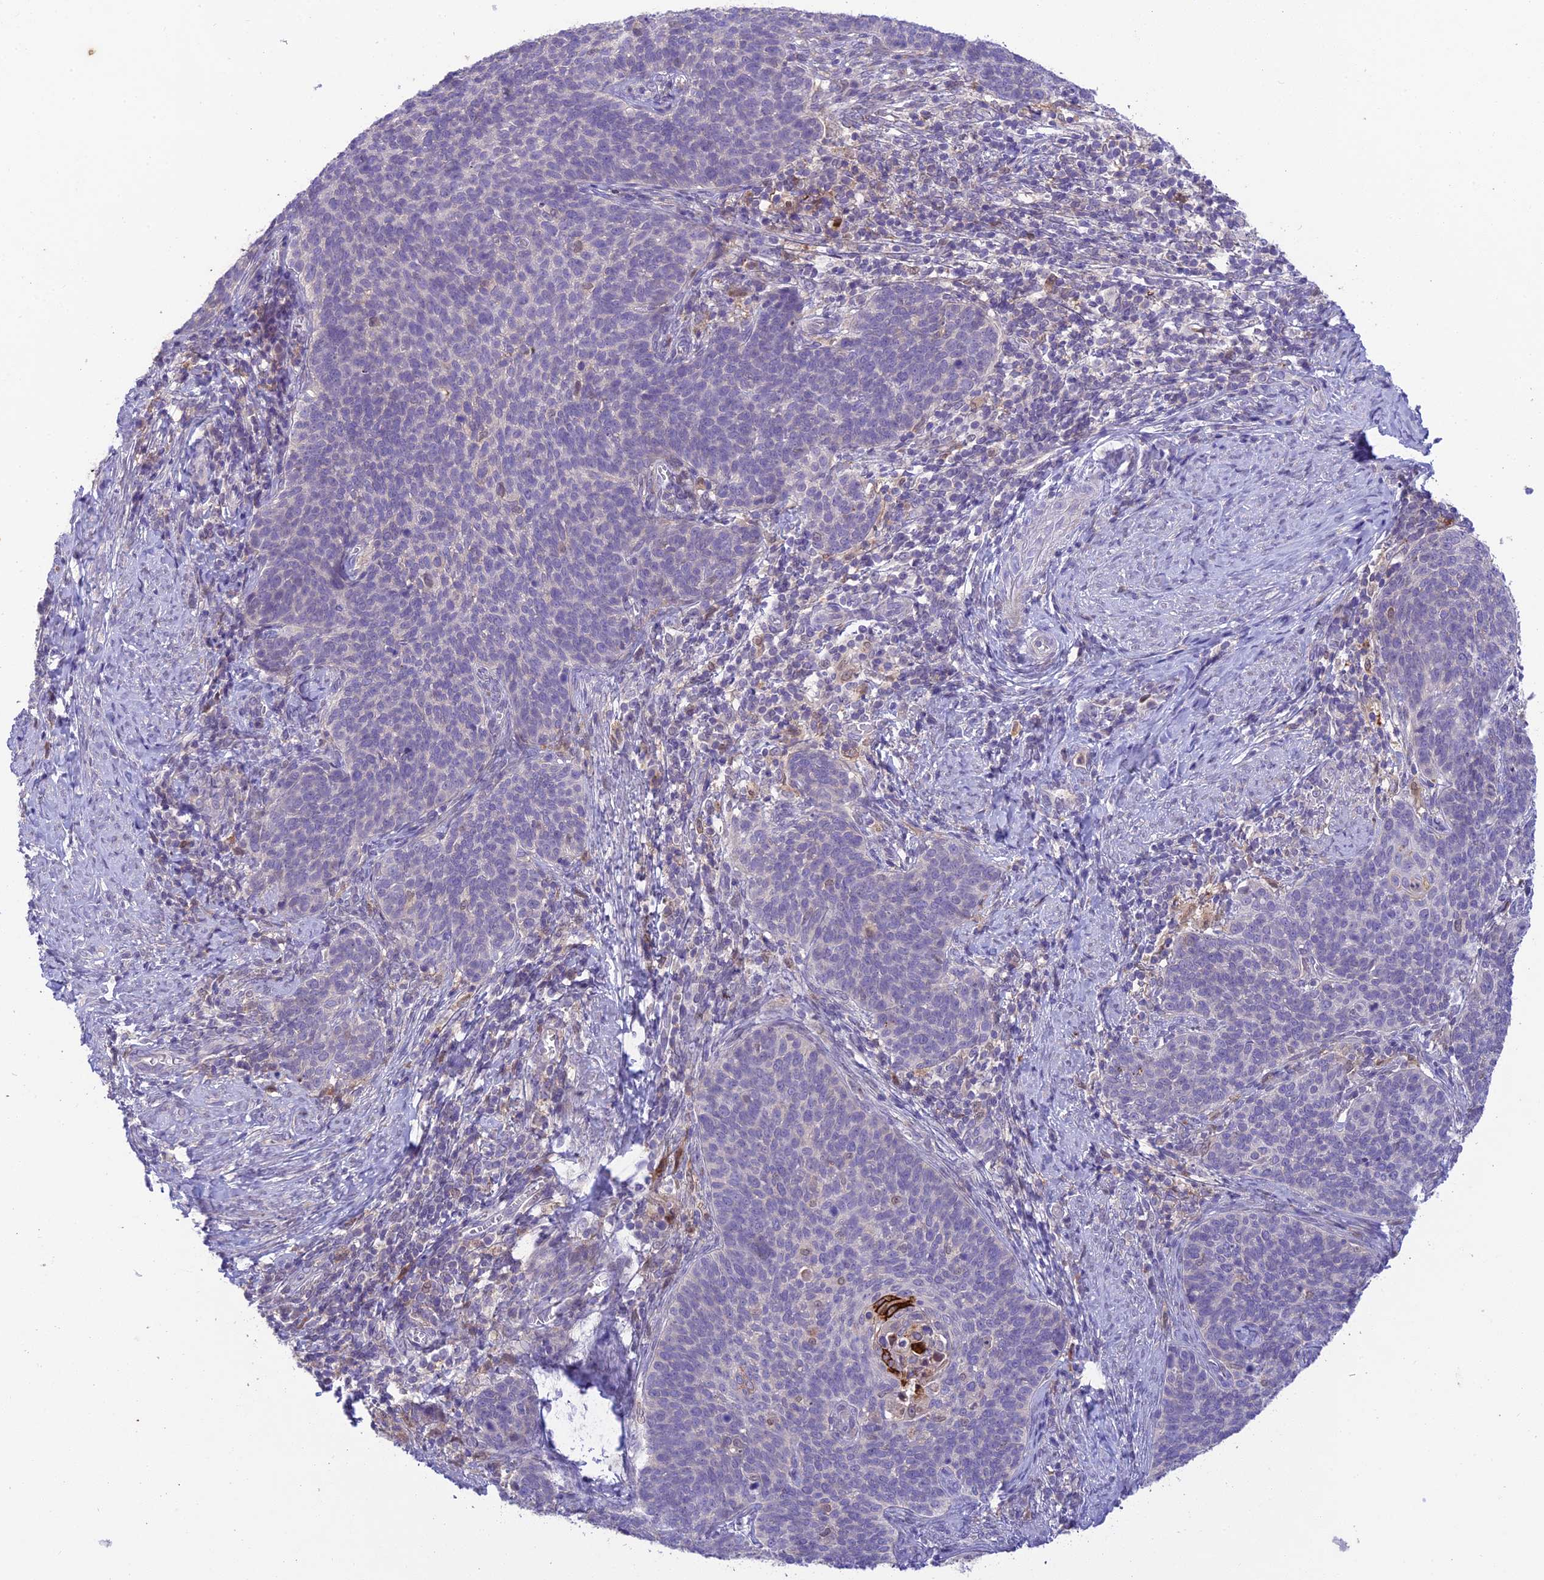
{"staining": {"intensity": "negative", "quantity": "none", "location": "none"}, "tissue": "cervical cancer", "cell_type": "Tumor cells", "image_type": "cancer", "snomed": [{"axis": "morphology", "description": "Normal tissue, NOS"}, {"axis": "morphology", "description": "Squamous cell carcinoma, NOS"}, {"axis": "topography", "description": "Cervix"}], "caption": "Immunohistochemical staining of human squamous cell carcinoma (cervical) displays no significant expression in tumor cells.", "gene": "BMT2", "patient": {"sex": "female", "age": 39}}